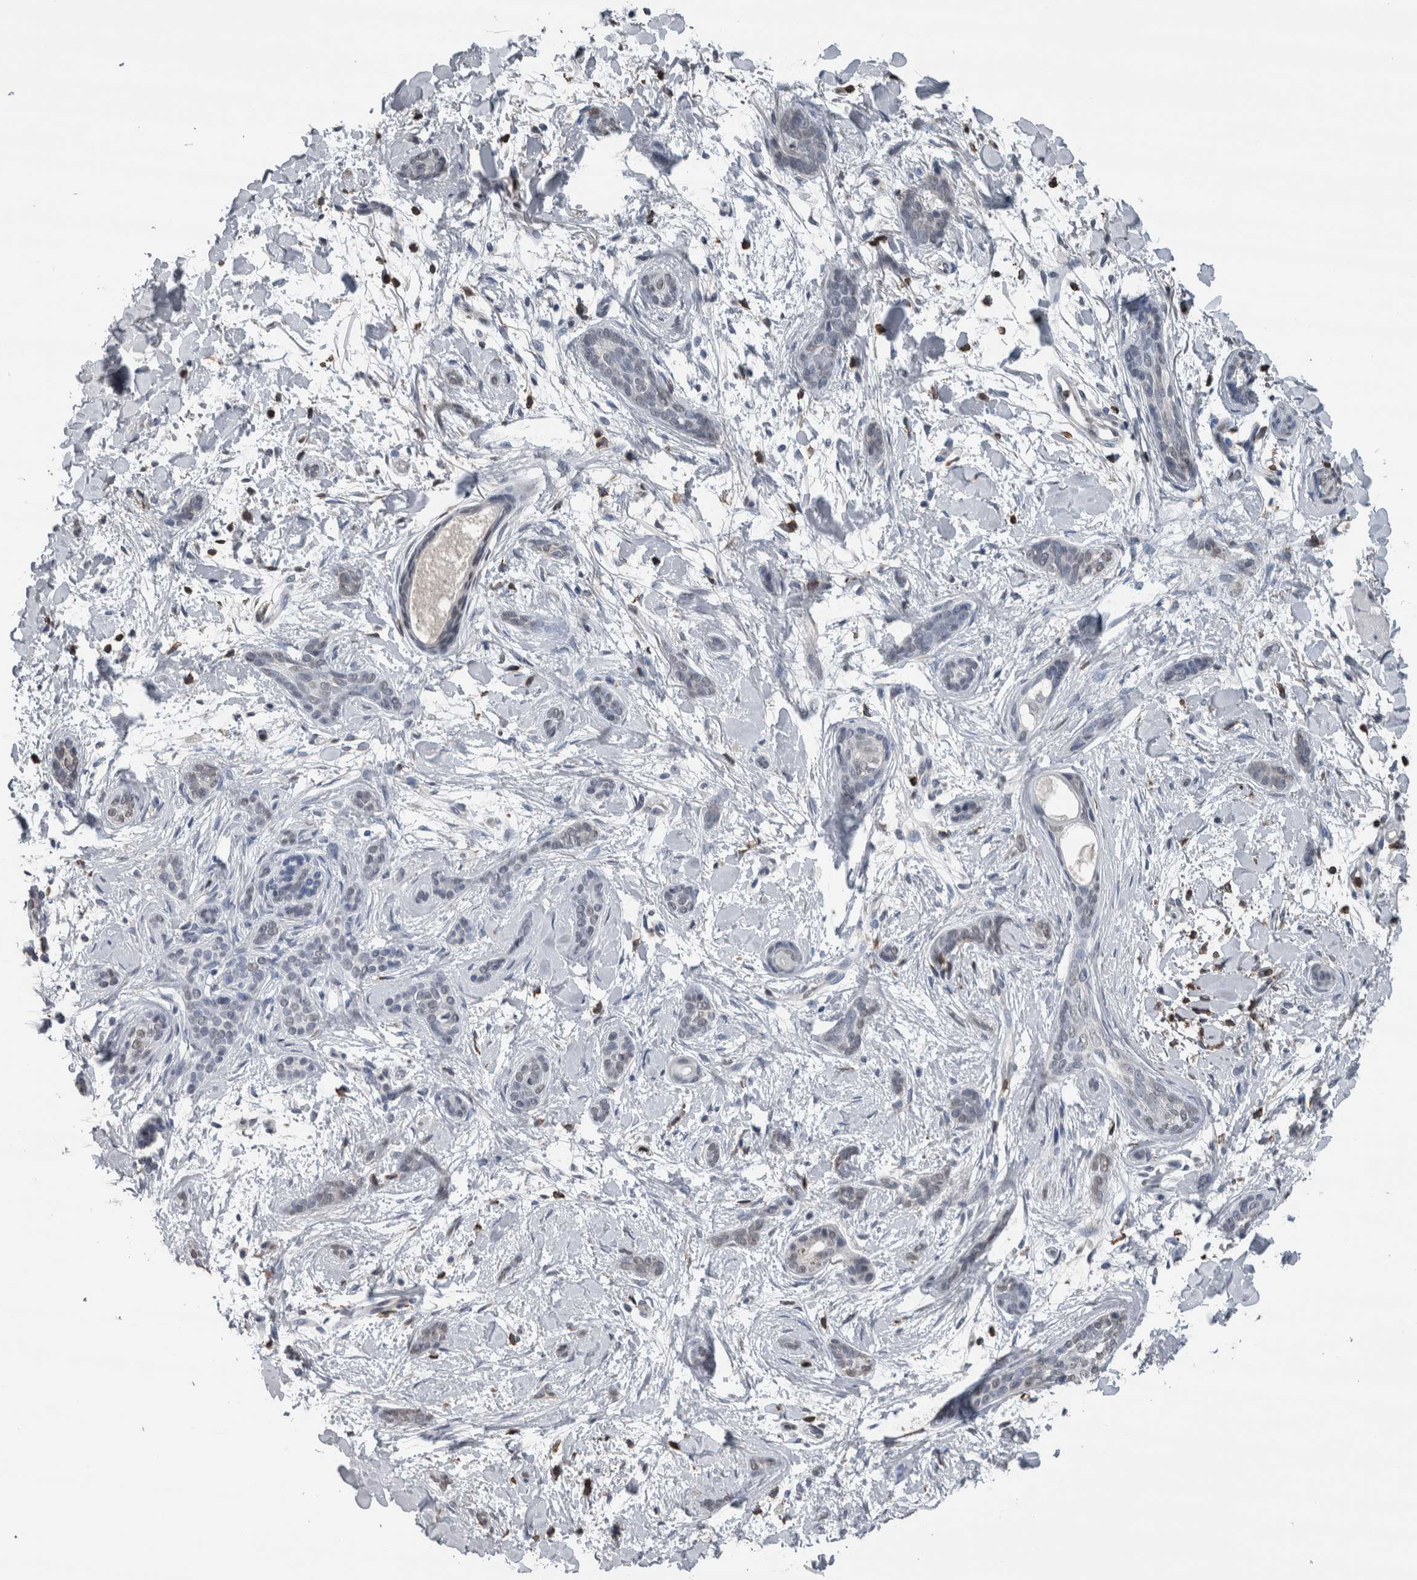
{"staining": {"intensity": "negative", "quantity": "none", "location": "none"}, "tissue": "skin cancer", "cell_type": "Tumor cells", "image_type": "cancer", "snomed": [{"axis": "morphology", "description": "Basal cell carcinoma"}, {"axis": "morphology", "description": "Adnexal tumor, benign"}, {"axis": "topography", "description": "Skin"}], "caption": "Basal cell carcinoma (skin) was stained to show a protein in brown. There is no significant positivity in tumor cells.", "gene": "MAFF", "patient": {"sex": "female", "age": 42}}